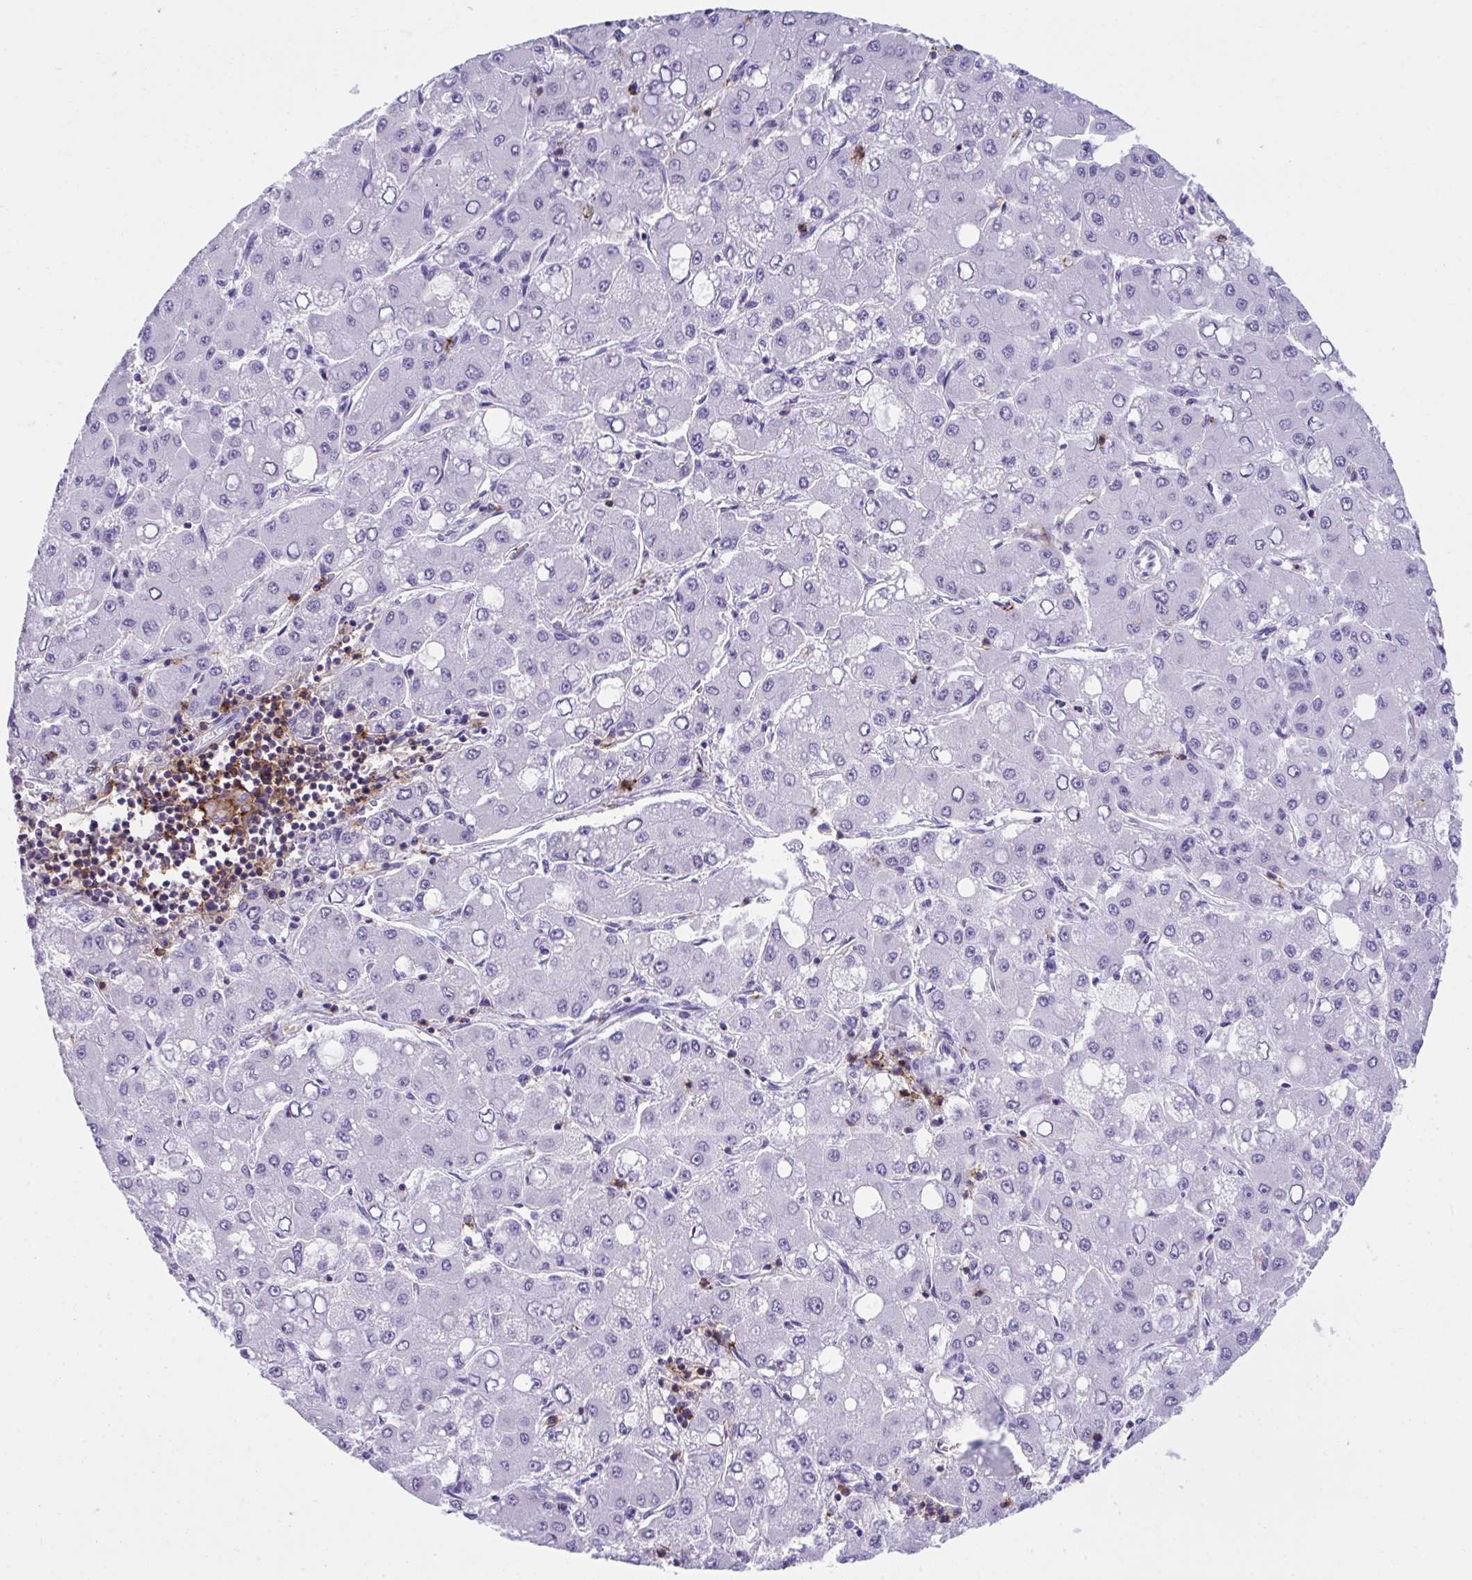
{"staining": {"intensity": "negative", "quantity": "none", "location": "none"}, "tissue": "liver cancer", "cell_type": "Tumor cells", "image_type": "cancer", "snomed": [{"axis": "morphology", "description": "Carcinoma, Hepatocellular, NOS"}, {"axis": "topography", "description": "Liver"}], "caption": "Human liver cancer (hepatocellular carcinoma) stained for a protein using immunohistochemistry shows no expression in tumor cells.", "gene": "SPN", "patient": {"sex": "male", "age": 40}}